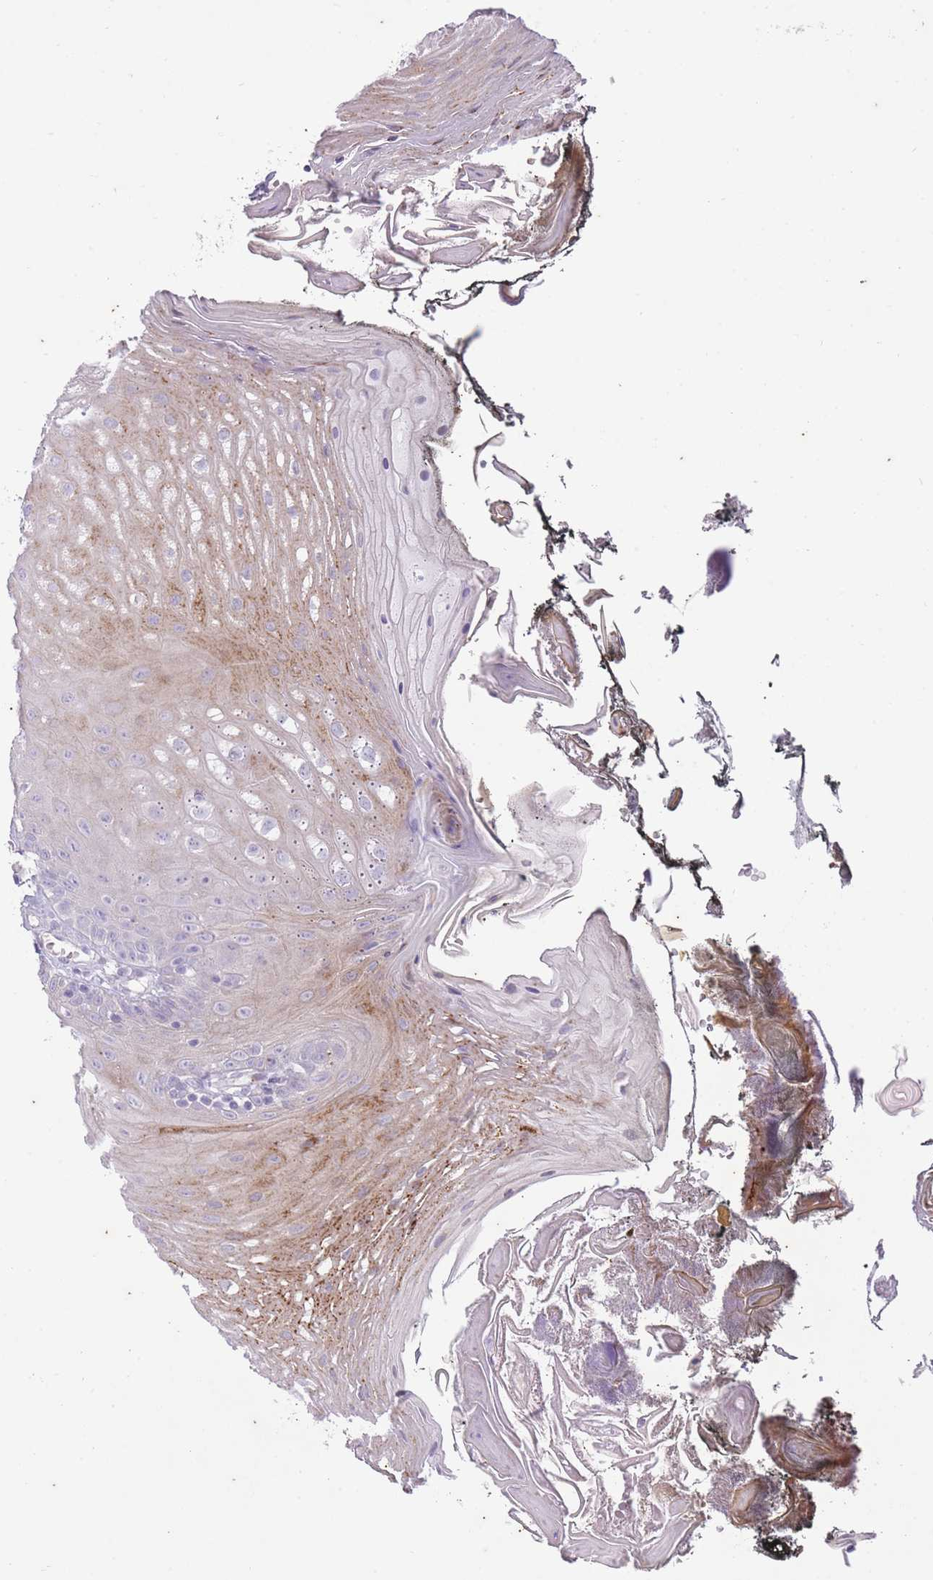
{"staining": {"intensity": "moderate", "quantity": "25%-75%", "location": "cytoplasmic/membranous"}, "tissue": "oral mucosa", "cell_type": "Squamous epithelial cells", "image_type": "normal", "snomed": [{"axis": "morphology", "description": "Normal tissue, NOS"}, {"axis": "morphology", "description": "Squamous cell carcinoma, NOS"}, {"axis": "topography", "description": "Oral tissue"}, {"axis": "topography", "description": "Head-Neck"}], "caption": "IHC image of benign oral mucosa: human oral mucosa stained using IHC shows medium levels of moderate protein expression localized specifically in the cytoplasmic/membranous of squamous epithelial cells, appearing as a cytoplasmic/membranous brown color.", "gene": "CNTNAP3B", "patient": {"sex": "female", "age": 81}}